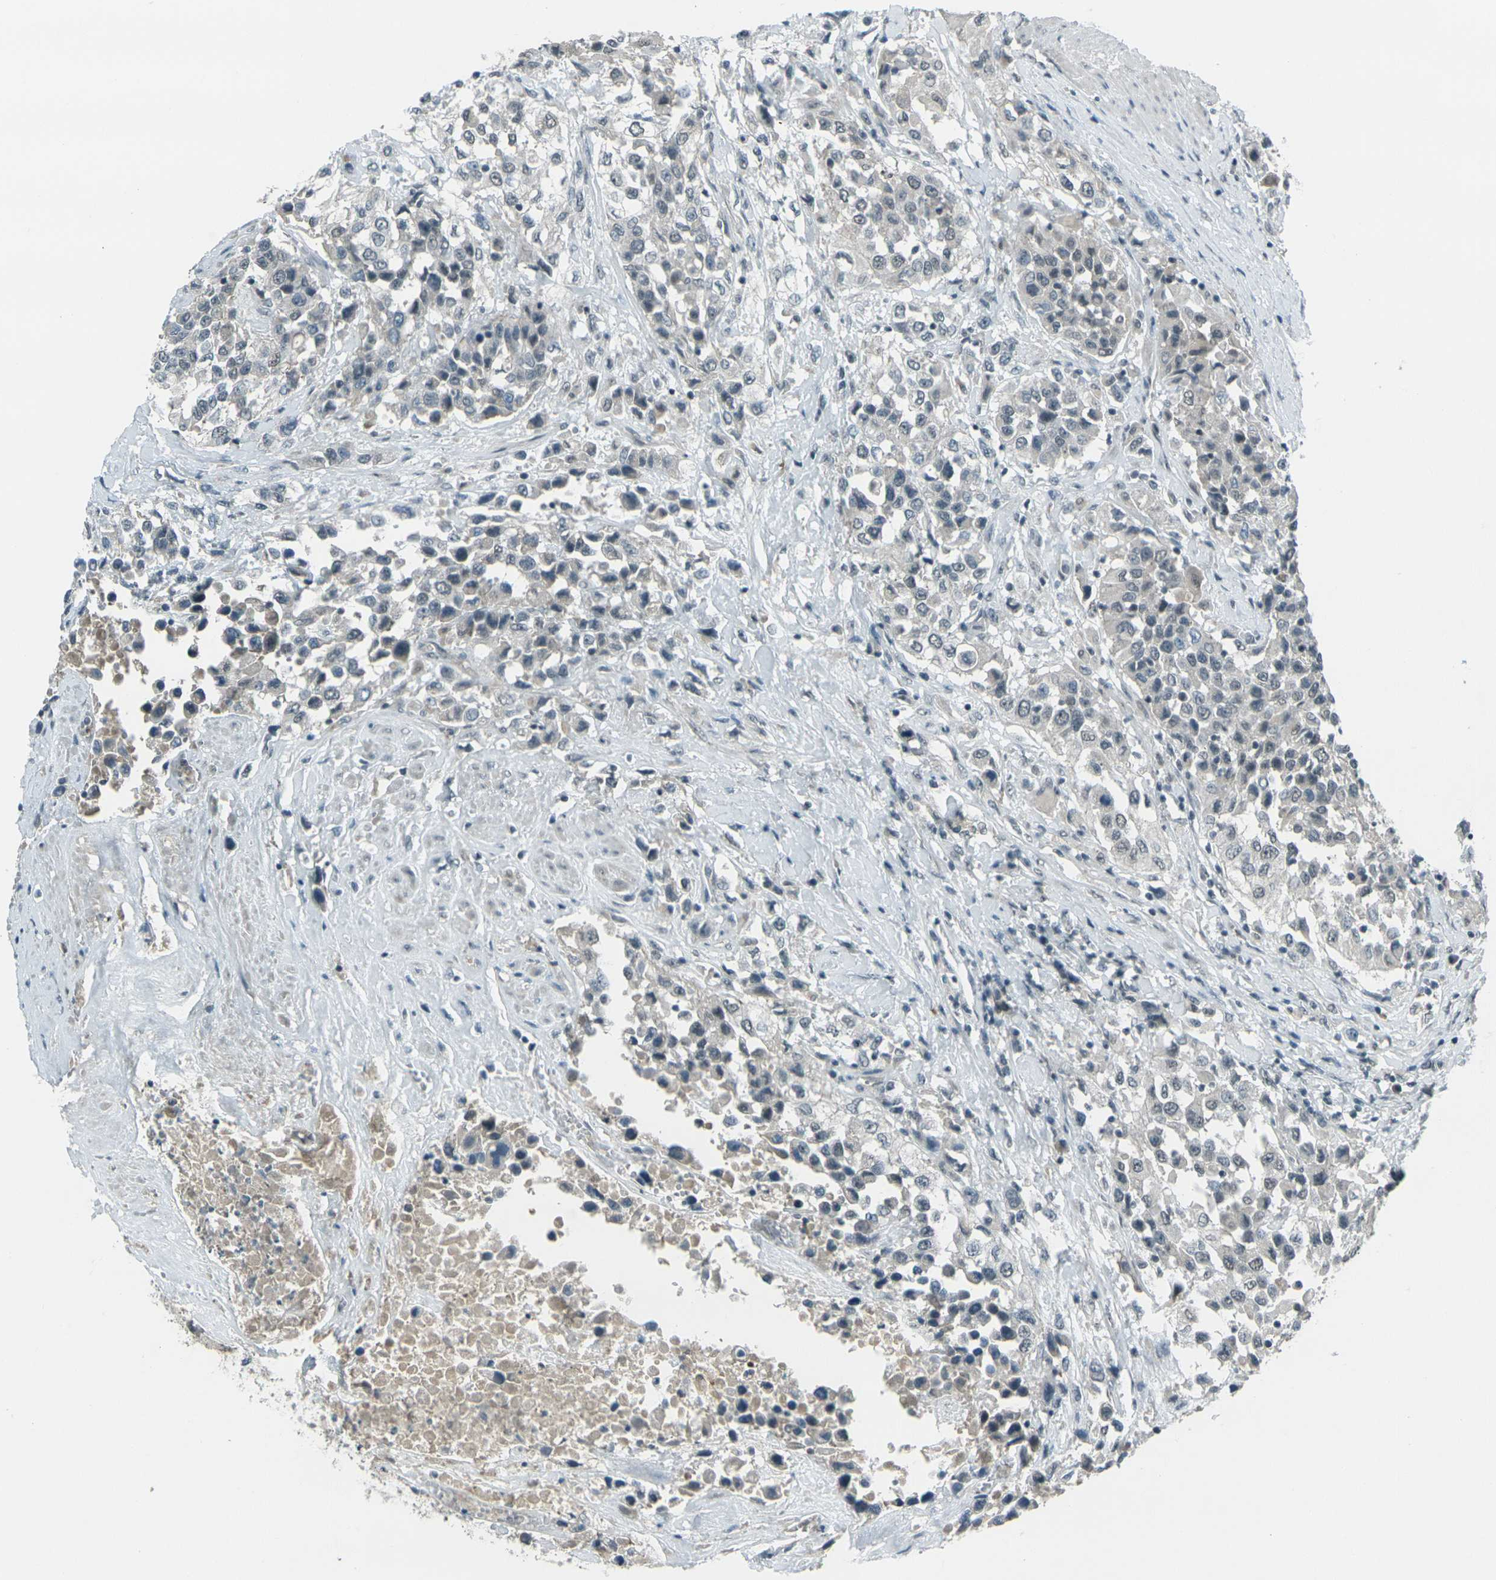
{"staining": {"intensity": "weak", "quantity": "<25%", "location": "cytoplasmic/membranous,nuclear"}, "tissue": "urothelial cancer", "cell_type": "Tumor cells", "image_type": "cancer", "snomed": [{"axis": "morphology", "description": "Urothelial carcinoma, High grade"}, {"axis": "topography", "description": "Urinary bladder"}], "caption": "Protein analysis of high-grade urothelial carcinoma reveals no significant expression in tumor cells.", "gene": "GPR19", "patient": {"sex": "female", "age": 80}}